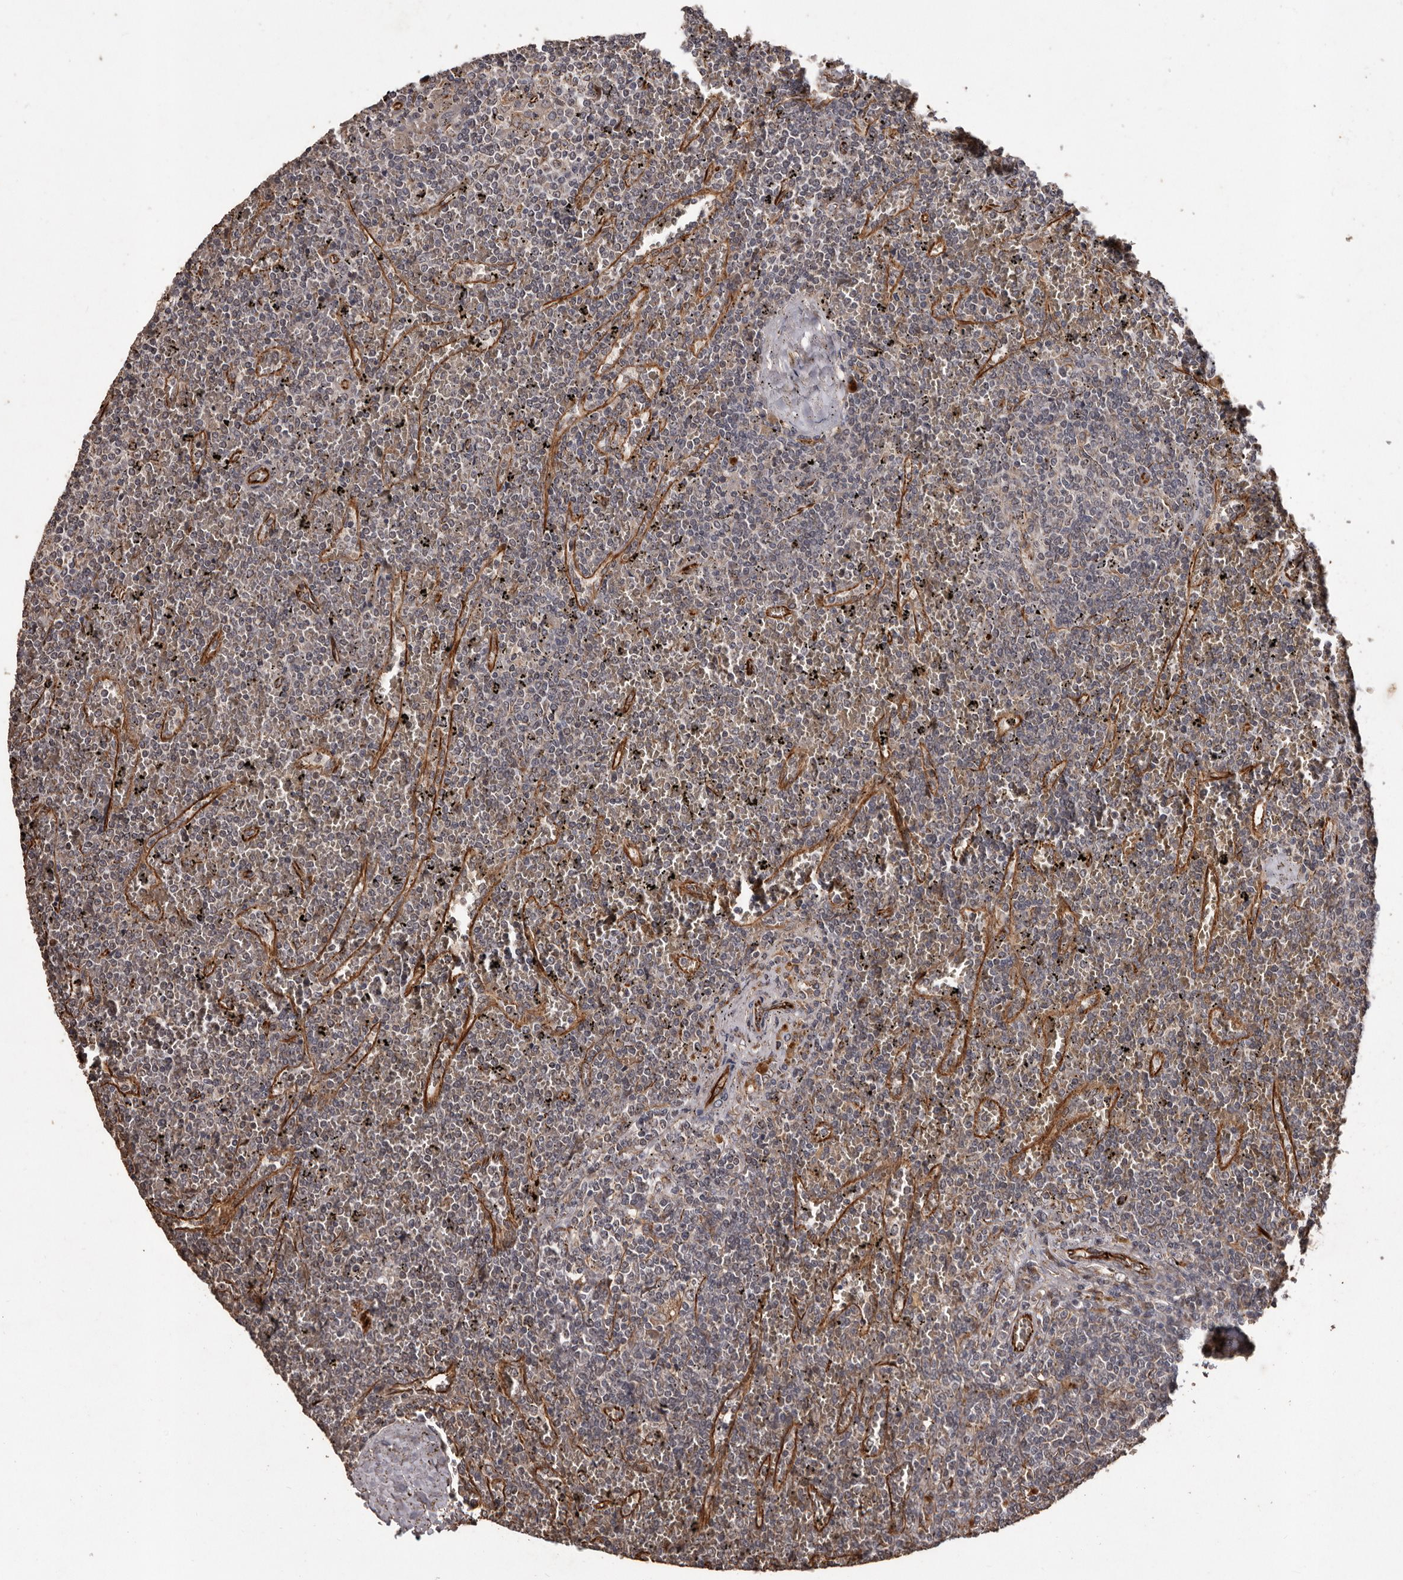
{"staining": {"intensity": "negative", "quantity": "none", "location": "none"}, "tissue": "lymphoma", "cell_type": "Tumor cells", "image_type": "cancer", "snomed": [{"axis": "morphology", "description": "Malignant lymphoma, non-Hodgkin's type, Low grade"}, {"axis": "topography", "description": "Spleen"}], "caption": "High magnification brightfield microscopy of lymphoma stained with DAB (3,3'-diaminobenzidine) (brown) and counterstained with hematoxylin (blue): tumor cells show no significant positivity. Brightfield microscopy of immunohistochemistry (IHC) stained with DAB (3,3'-diaminobenzidine) (brown) and hematoxylin (blue), captured at high magnification.", "gene": "BRAT1", "patient": {"sex": "female", "age": 19}}